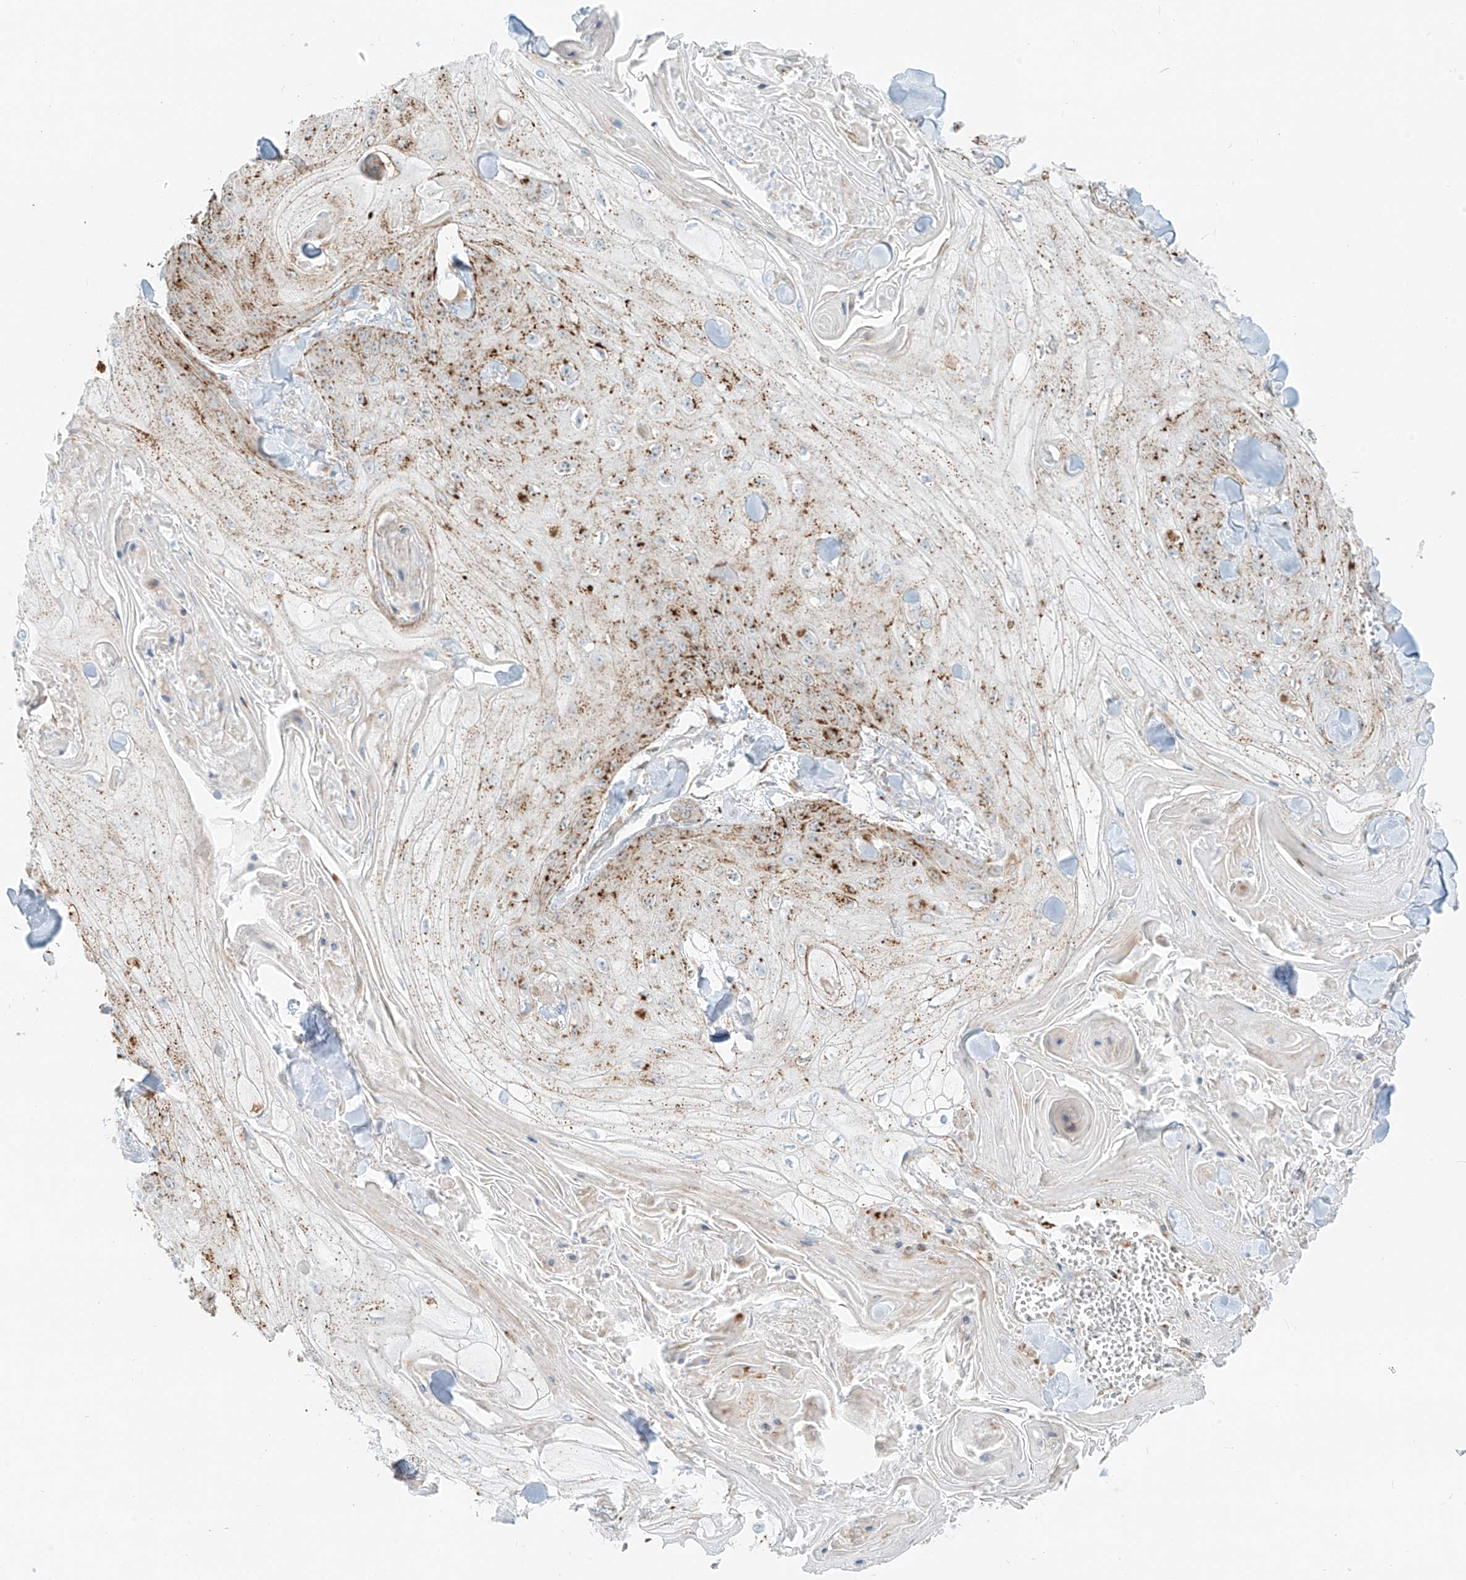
{"staining": {"intensity": "moderate", "quantity": "25%-75%", "location": "cytoplasmic/membranous"}, "tissue": "skin cancer", "cell_type": "Tumor cells", "image_type": "cancer", "snomed": [{"axis": "morphology", "description": "Squamous cell carcinoma, NOS"}, {"axis": "topography", "description": "Skin"}], "caption": "This image demonstrates IHC staining of skin cancer (squamous cell carcinoma), with medium moderate cytoplasmic/membranous positivity in approximately 25%-75% of tumor cells.", "gene": "SLC35F6", "patient": {"sex": "male", "age": 74}}